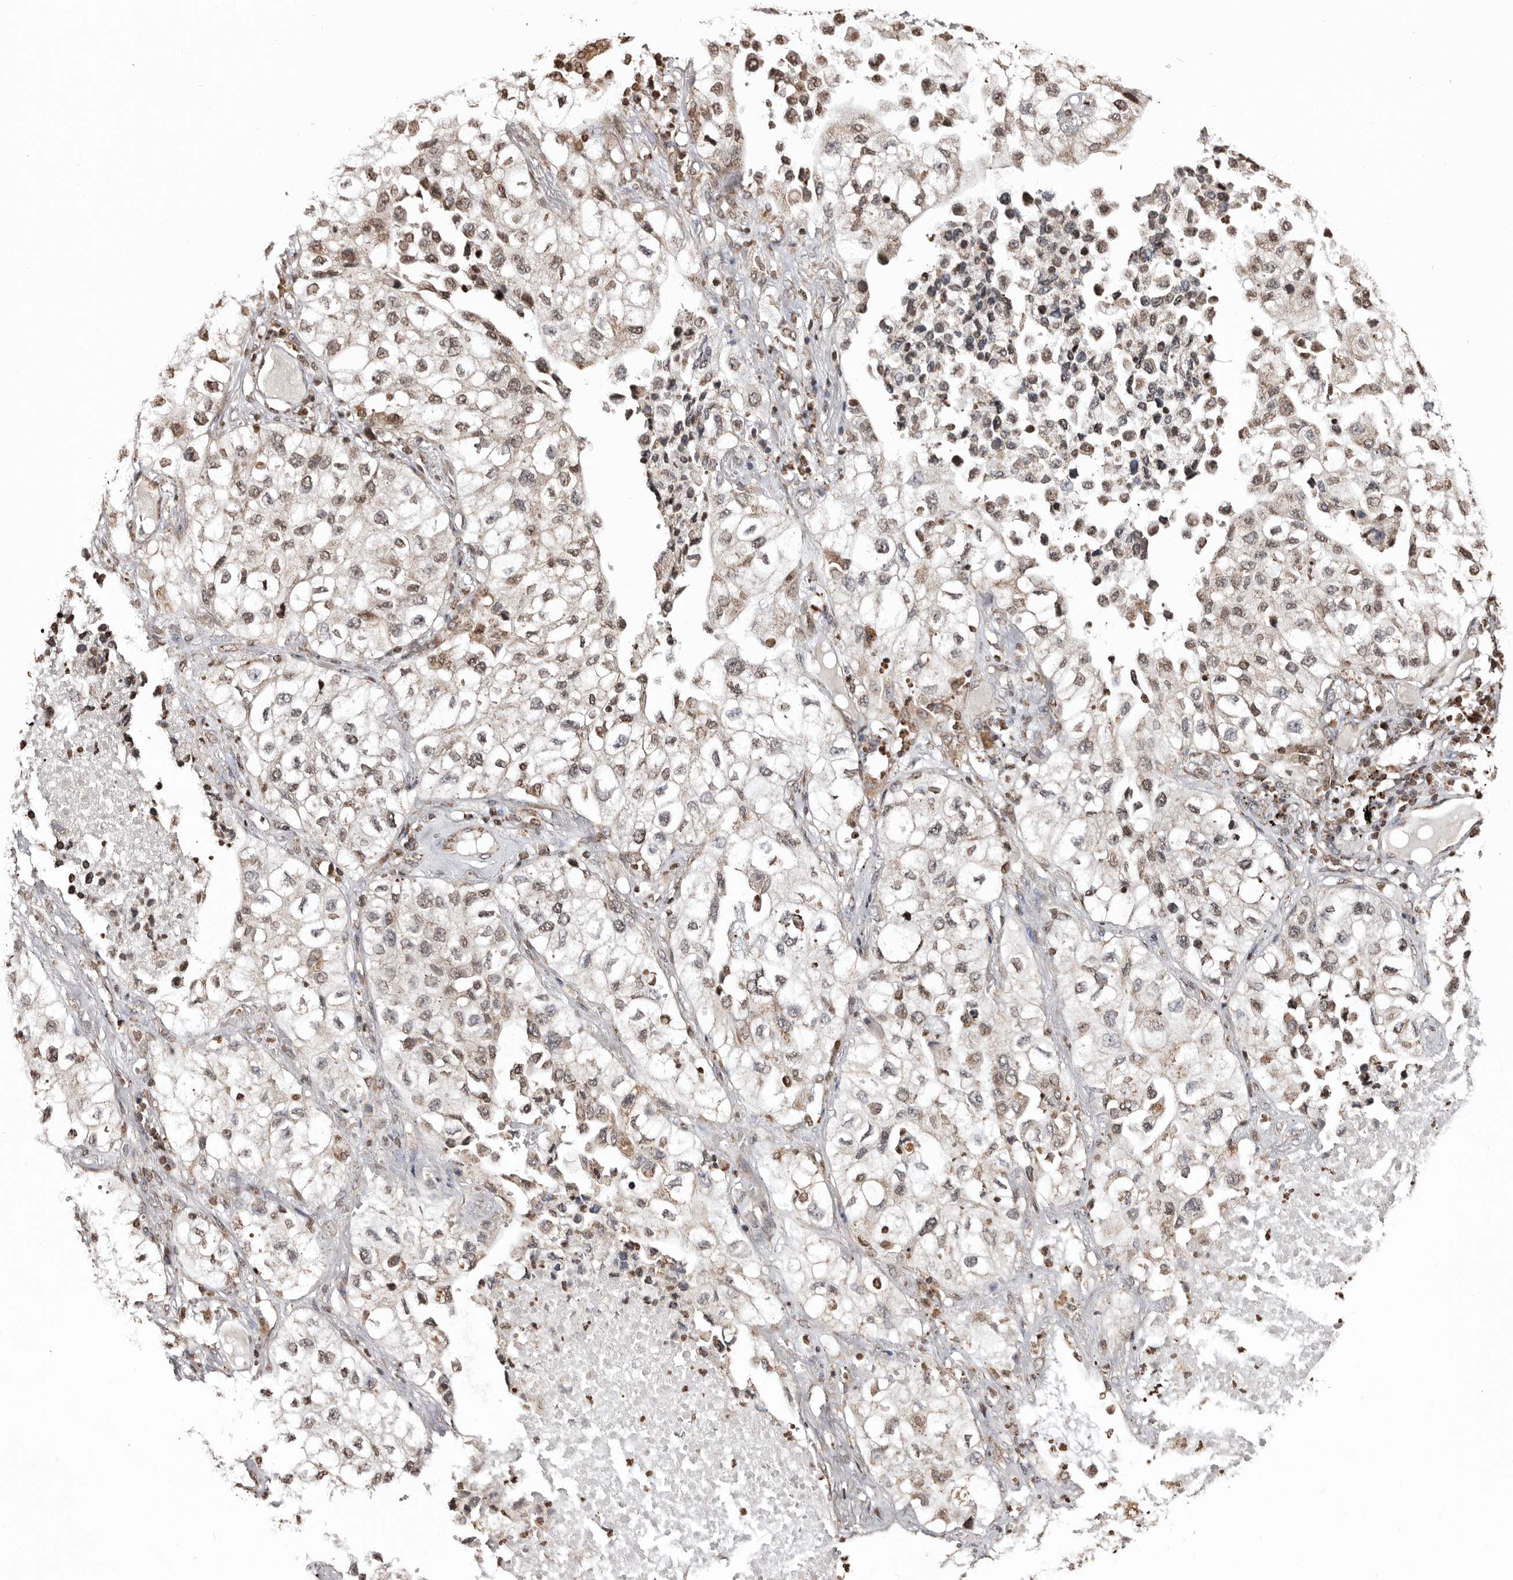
{"staining": {"intensity": "weak", "quantity": "25%-75%", "location": "nuclear"}, "tissue": "lung cancer", "cell_type": "Tumor cells", "image_type": "cancer", "snomed": [{"axis": "morphology", "description": "Adenocarcinoma, NOS"}, {"axis": "topography", "description": "Lung"}], "caption": "Immunohistochemical staining of human lung adenocarcinoma reveals low levels of weak nuclear expression in approximately 25%-75% of tumor cells.", "gene": "CCDC190", "patient": {"sex": "male", "age": 63}}